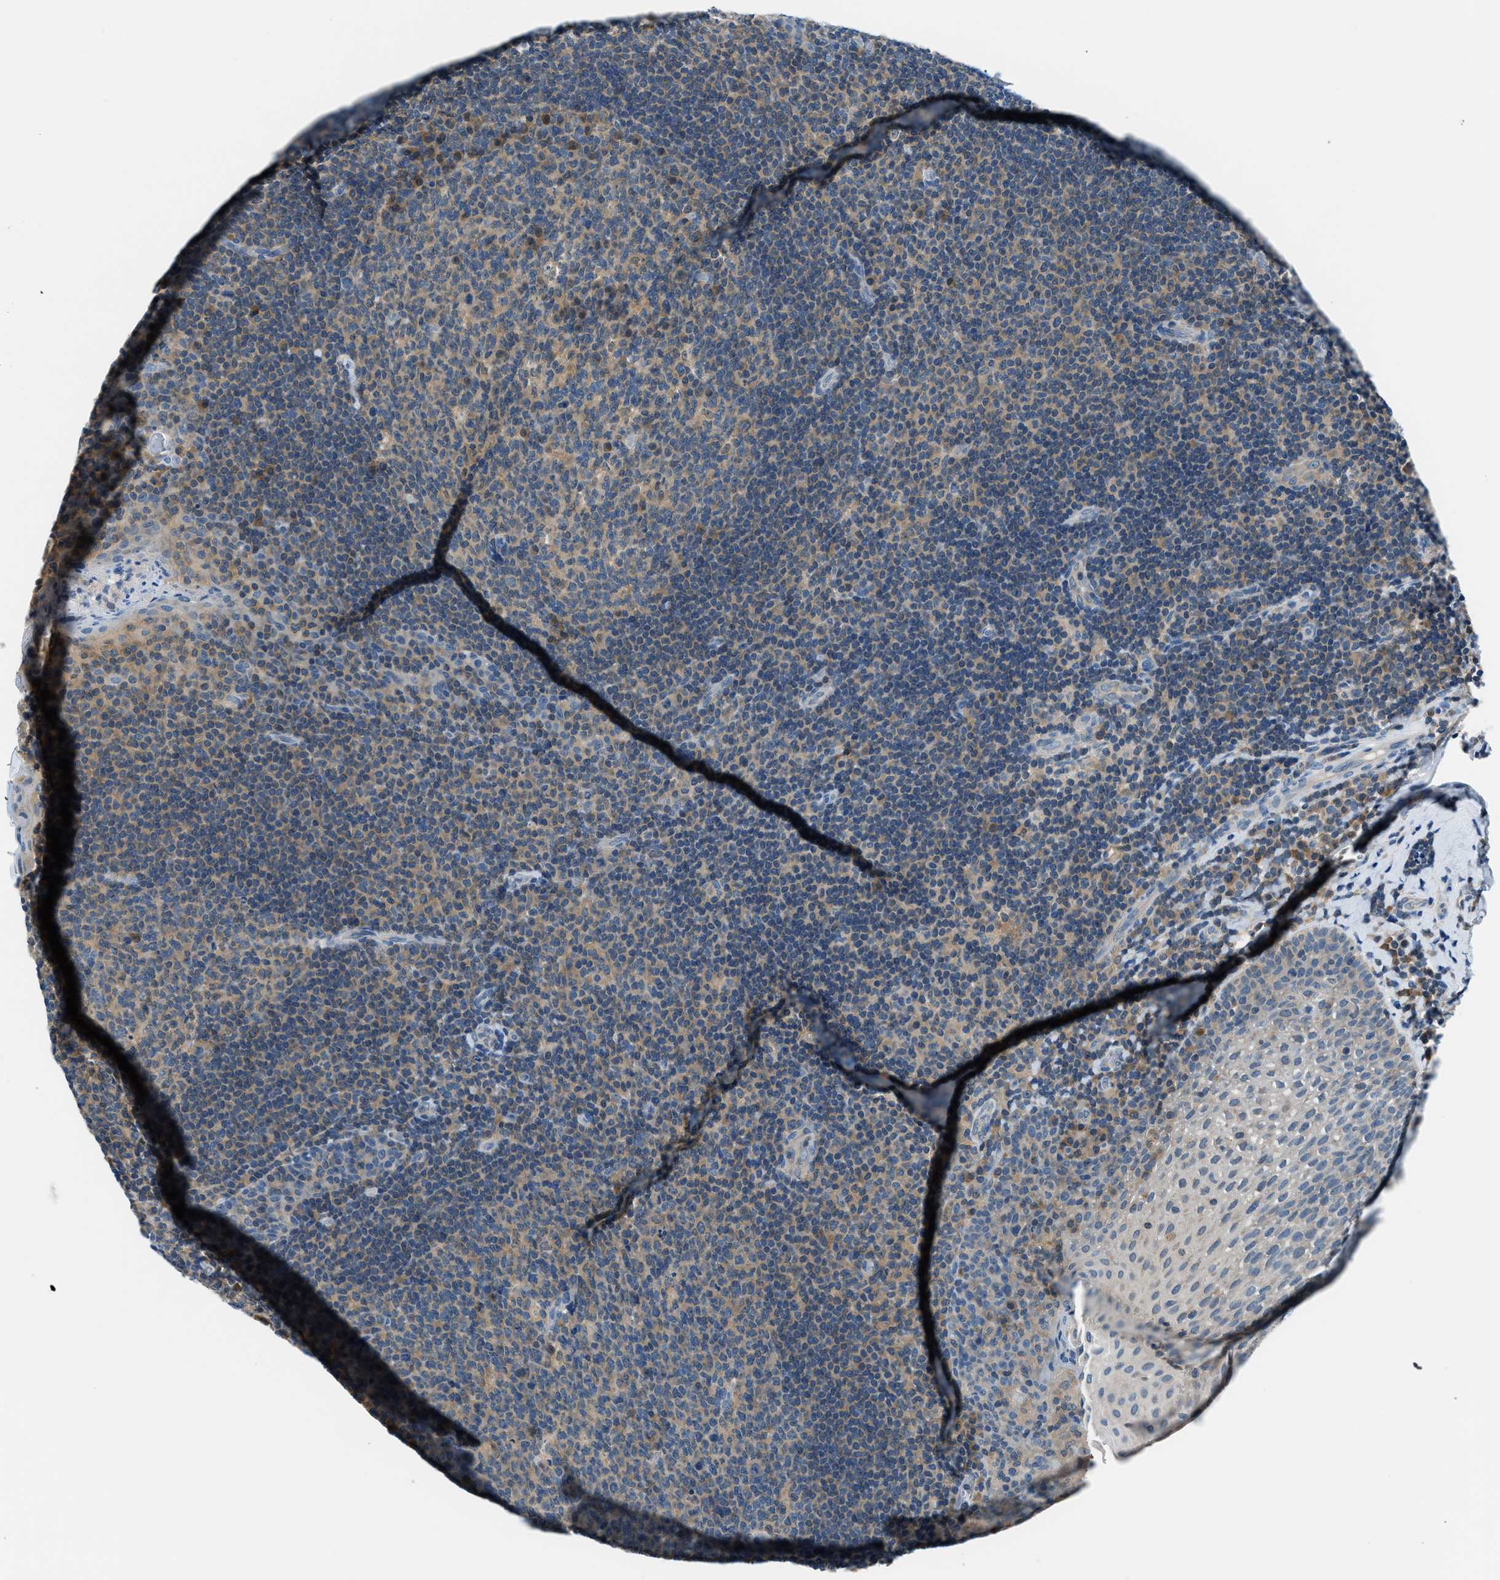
{"staining": {"intensity": "weak", "quantity": "25%-75%", "location": "cytoplasmic/membranous"}, "tissue": "tonsil", "cell_type": "Germinal center cells", "image_type": "normal", "snomed": [{"axis": "morphology", "description": "Normal tissue, NOS"}, {"axis": "topography", "description": "Tonsil"}], "caption": "Germinal center cells demonstrate weak cytoplasmic/membranous positivity in about 25%-75% of cells in normal tonsil. The staining was performed using DAB to visualize the protein expression in brown, while the nuclei were stained in blue with hematoxylin (Magnification: 20x).", "gene": "ACP1", "patient": {"sex": "male", "age": 17}}